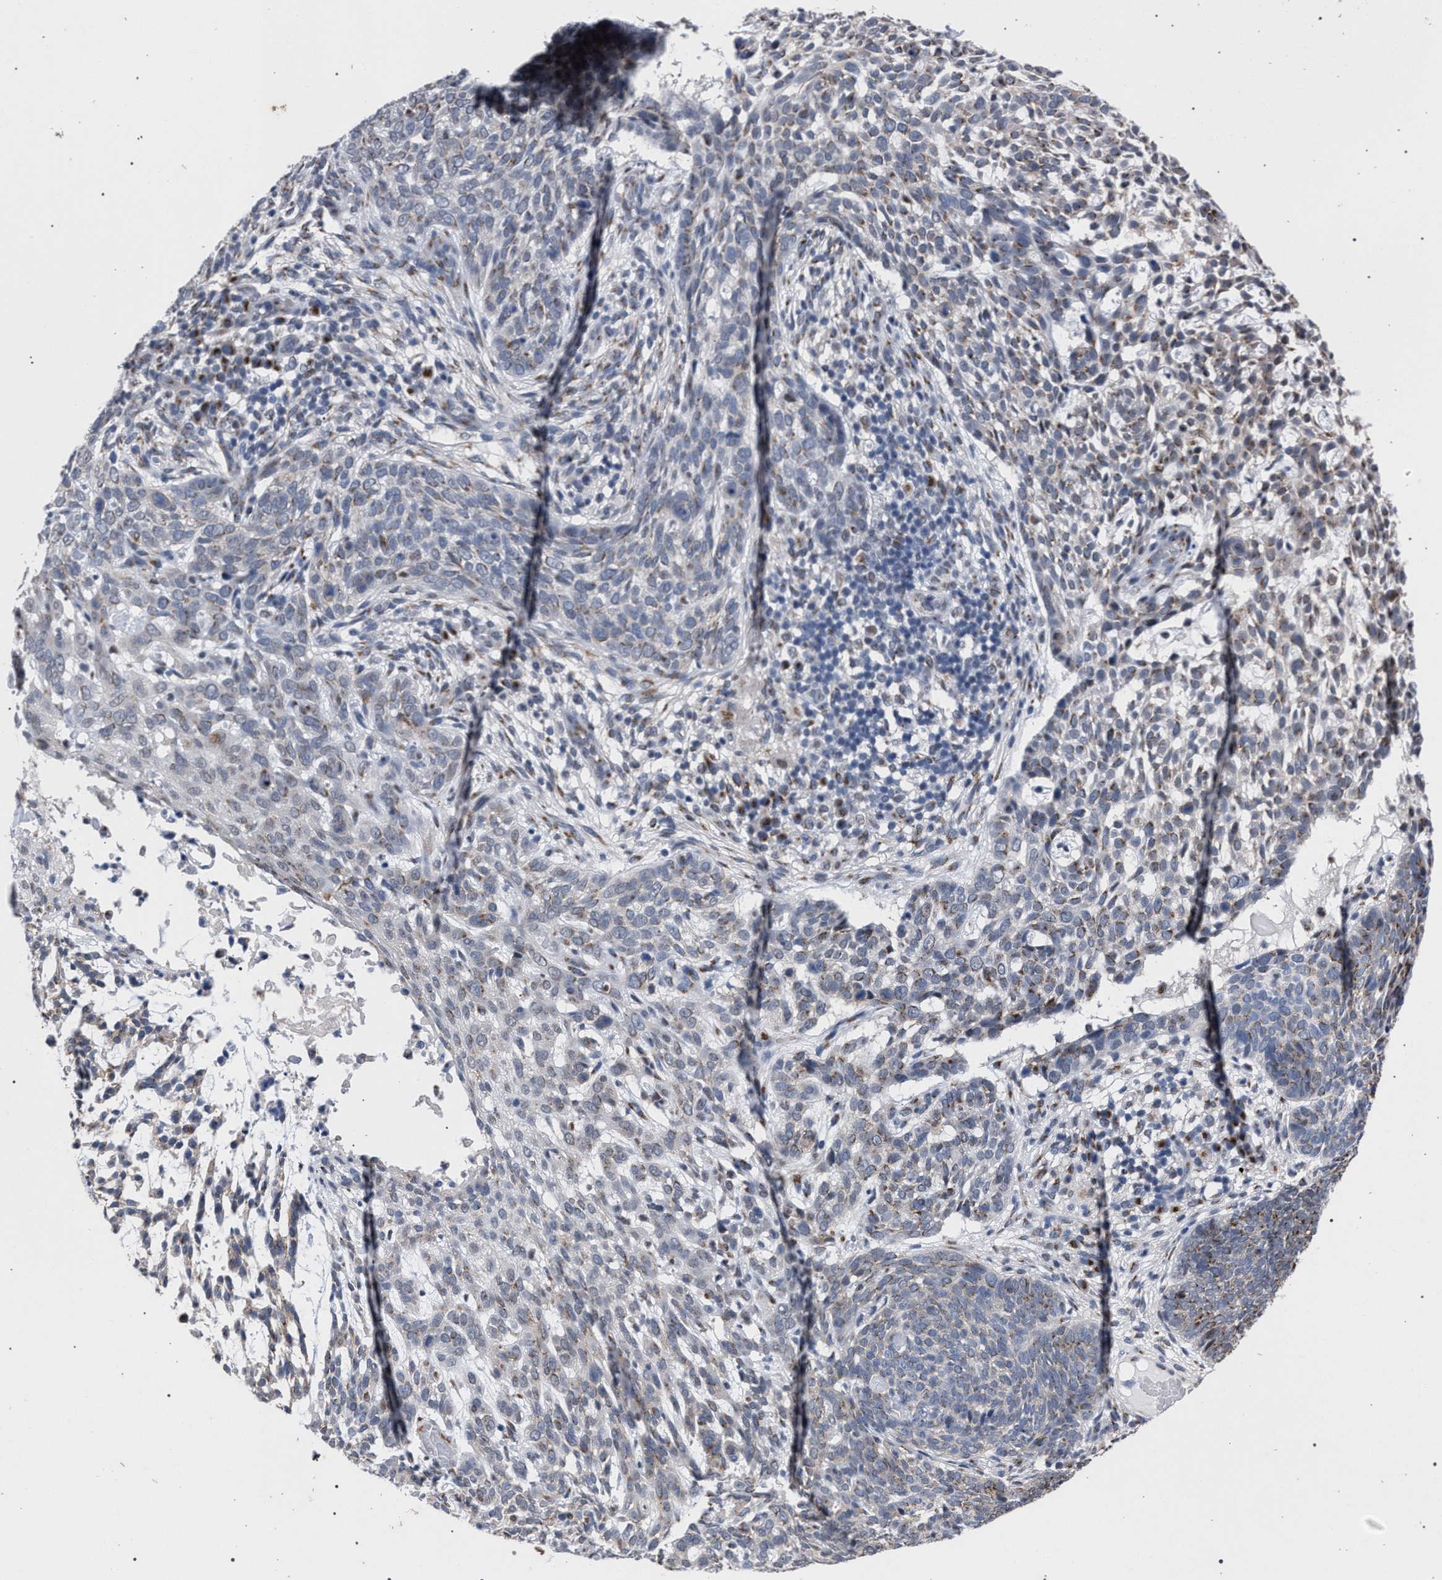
{"staining": {"intensity": "weak", "quantity": "<25%", "location": "cytoplasmic/membranous"}, "tissue": "skin cancer", "cell_type": "Tumor cells", "image_type": "cancer", "snomed": [{"axis": "morphology", "description": "Basal cell carcinoma"}, {"axis": "topography", "description": "Skin"}], "caption": "An immunohistochemistry (IHC) image of skin basal cell carcinoma is shown. There is no staining in tumor cells of skin basal cell carcinoma.", "gene": "GOLGA2", "patient": {"sex": "female", "age": 64}}